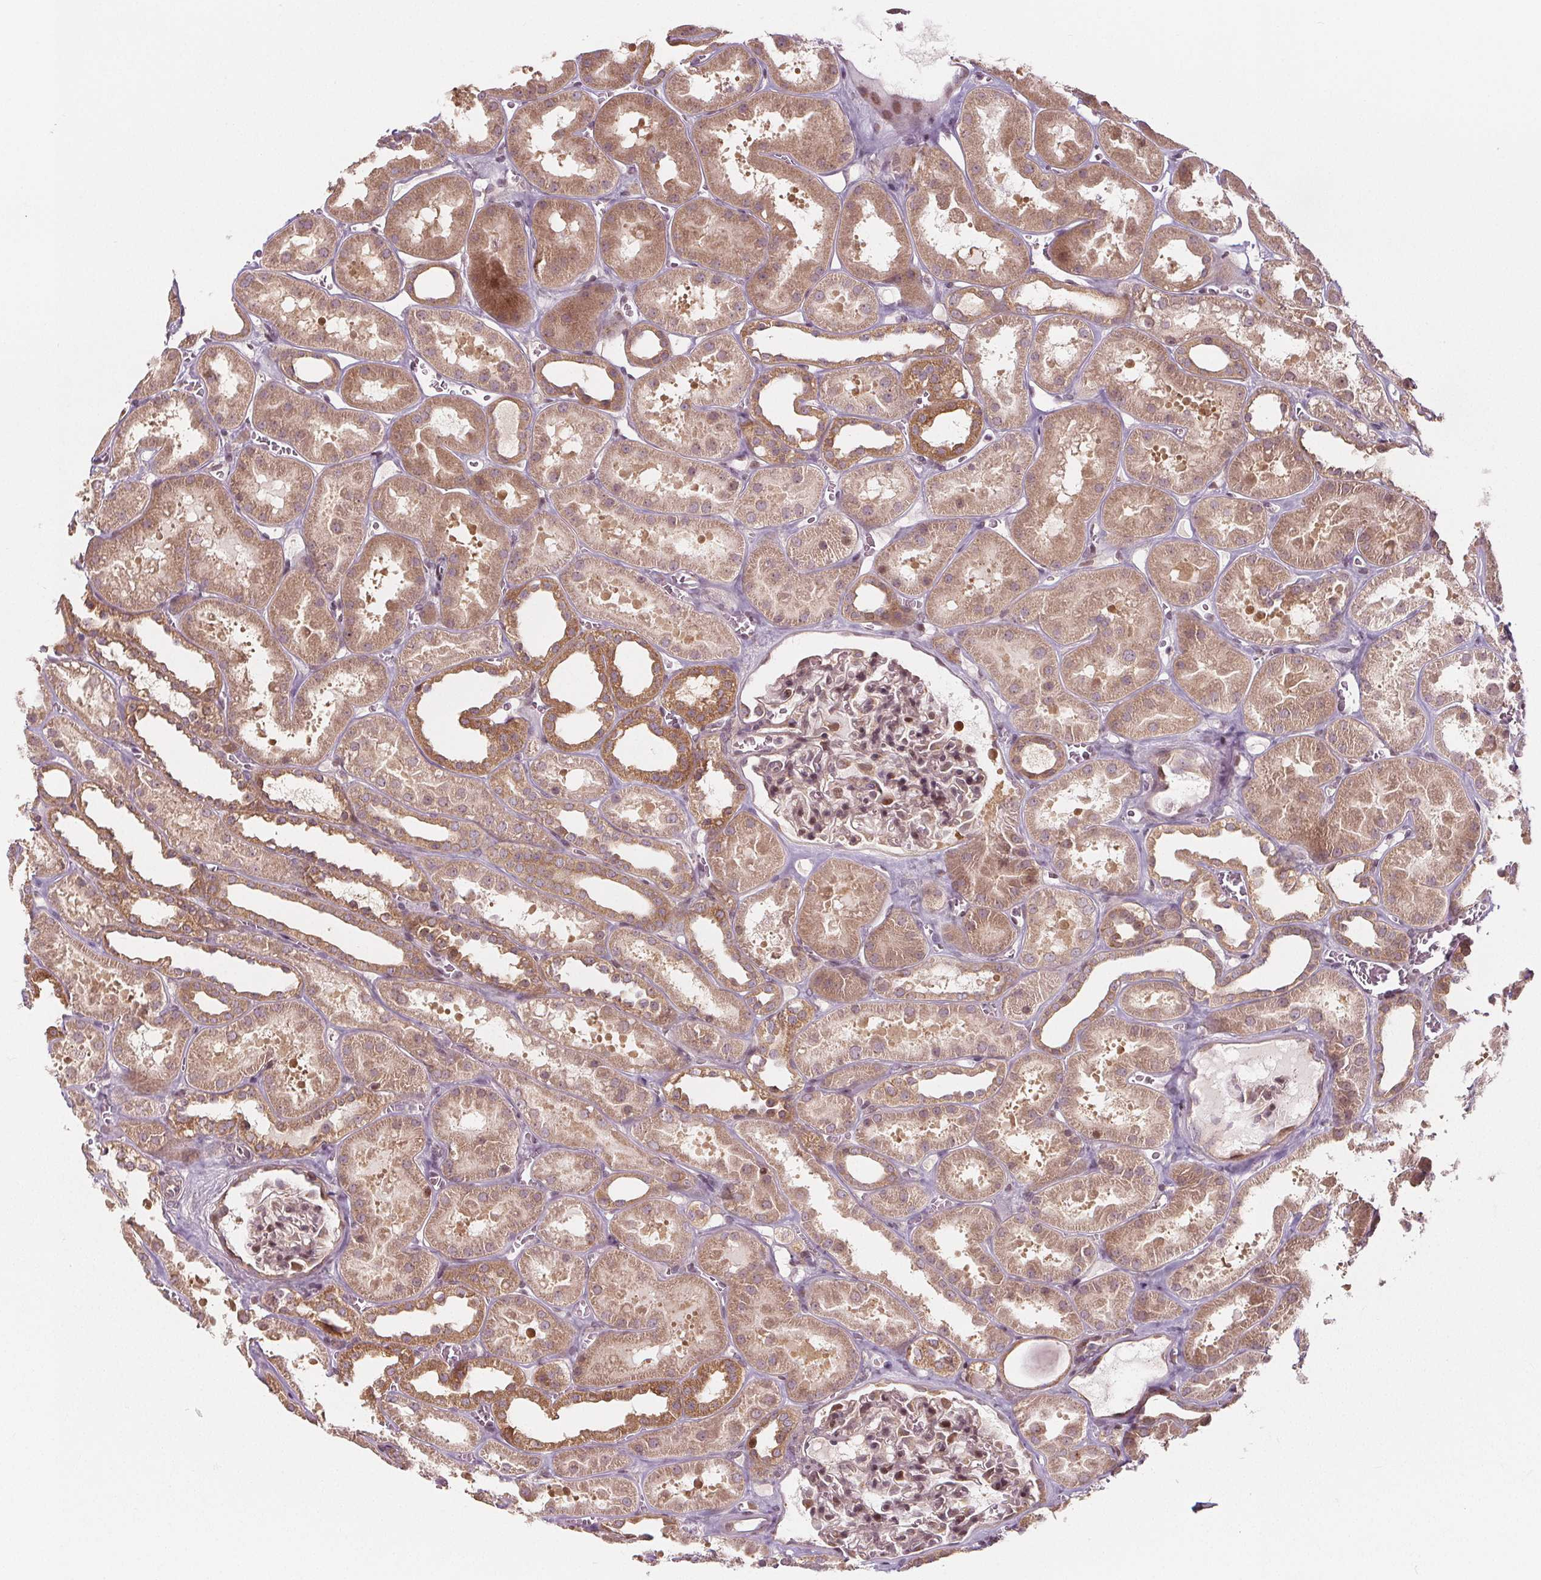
{"staining": {"intensity": "weak", "quantity": "25%-75%", "location": "cytoplasmic/membranous,nuclear"}, "tissue": "kidney", "cell_type": "Cells in glomeruli", "image_type": "normal", "snomed": [{"axis": "morphology", "description": "Normal tissue, NOS"}, {"axis": "topography", "description": "Kidney"}], "caption": "Normal kidney was stained to show a protein in brown. There is low levels of weak cytoplasmic/membranous,nuclear expression in approximately 25%-75% of cells in glomeruli.", "gene": "AKT1S1", "patient": {"sex": "female", "age": 41}}